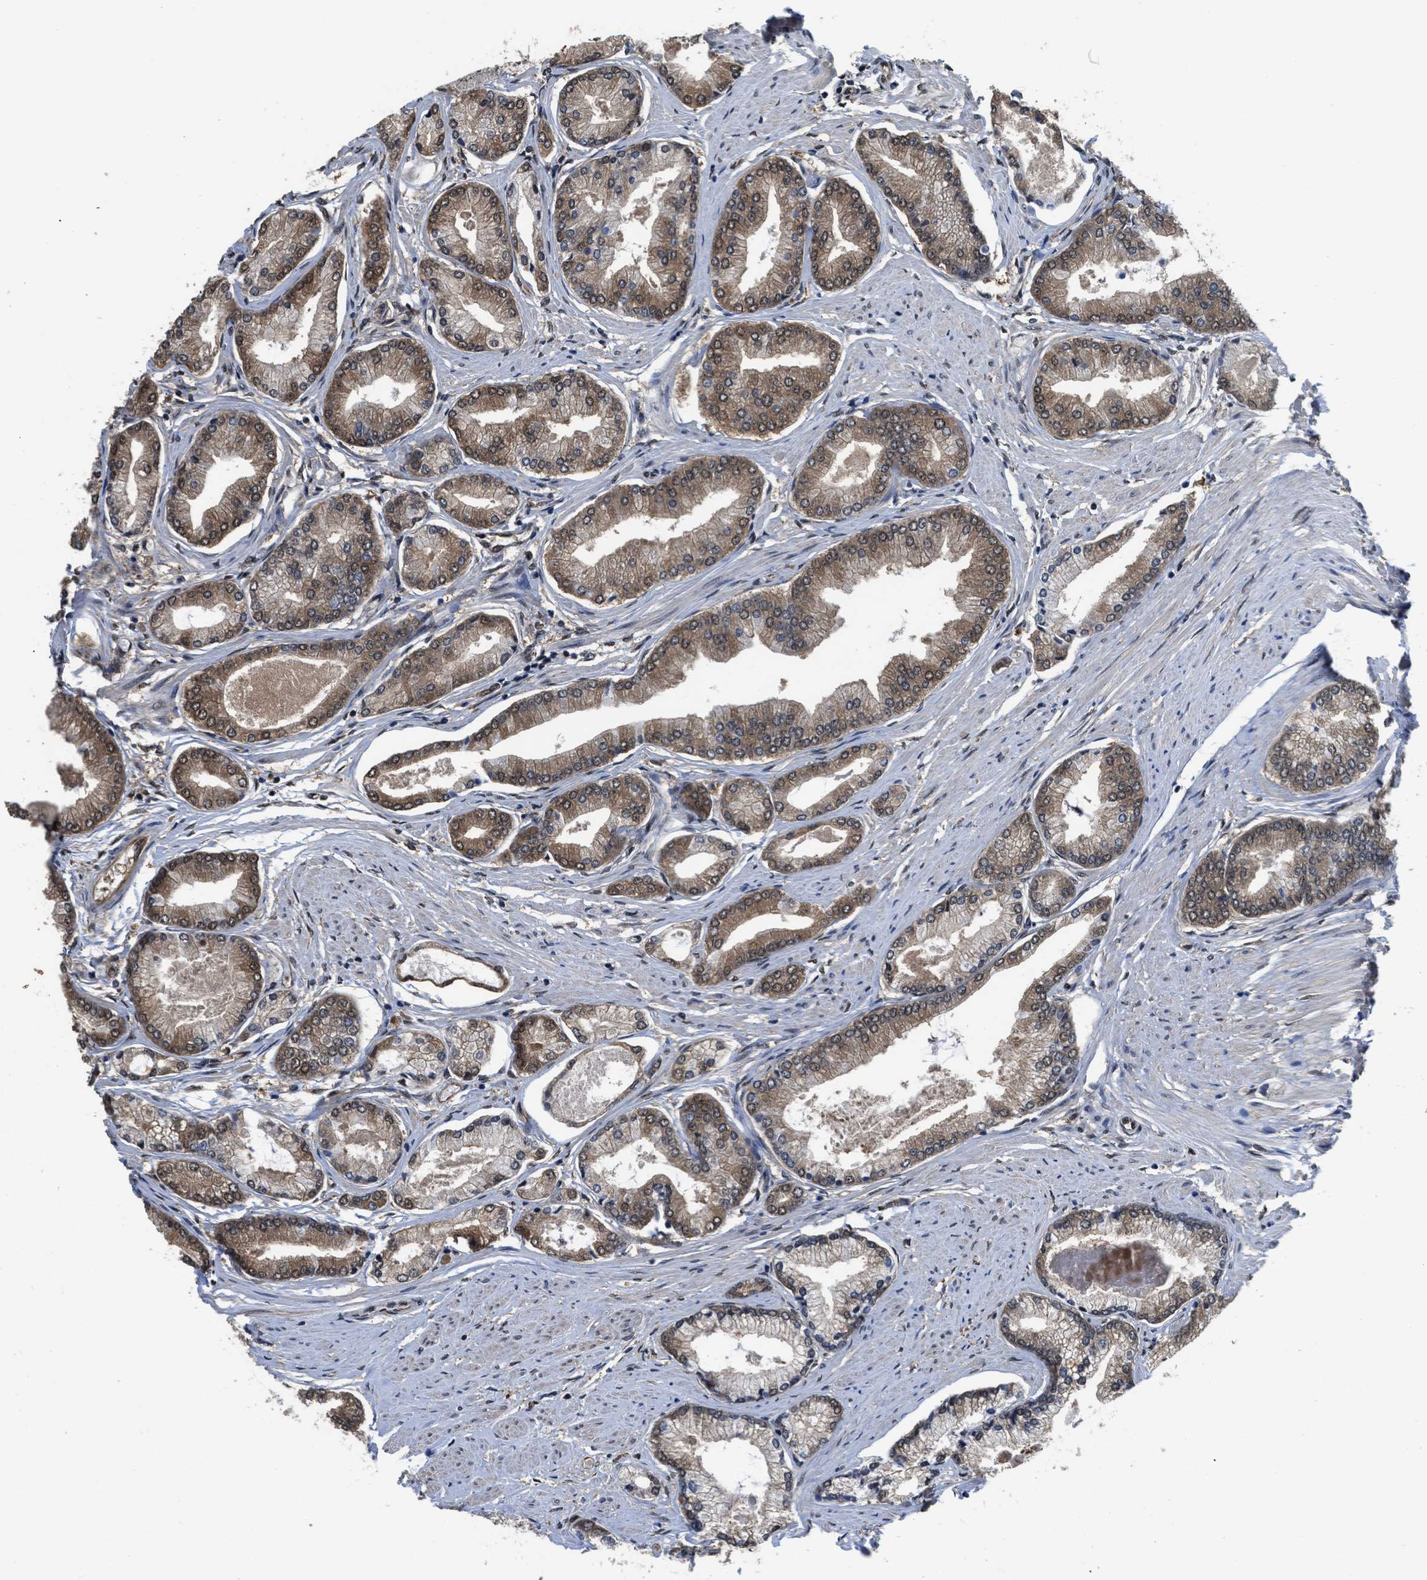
{"staining": {"intensity": "moderate", "quantity": ">75%", "location": "cytoplasmic/membranous,nuclear"}, "tissue": "prostate cancer", "cell_type": "Tumor cells", "image_type": "cancer", "snomed": [{"axis": "morphology", "description": "Adenocarcinoma, High grade"}, {"axis": "topography", "description": "Prostate"}], "caption": "Immunohistochemical staining of human prostate adenocarcinoma (high-grade) shows moderate cytoplasmic/membranous and nuclear protein staining in about >75% of tumor cells. Nuclei are stained in blue.", "gene": "YWHAG", "patient": {"sex": "male", "age": 61}}